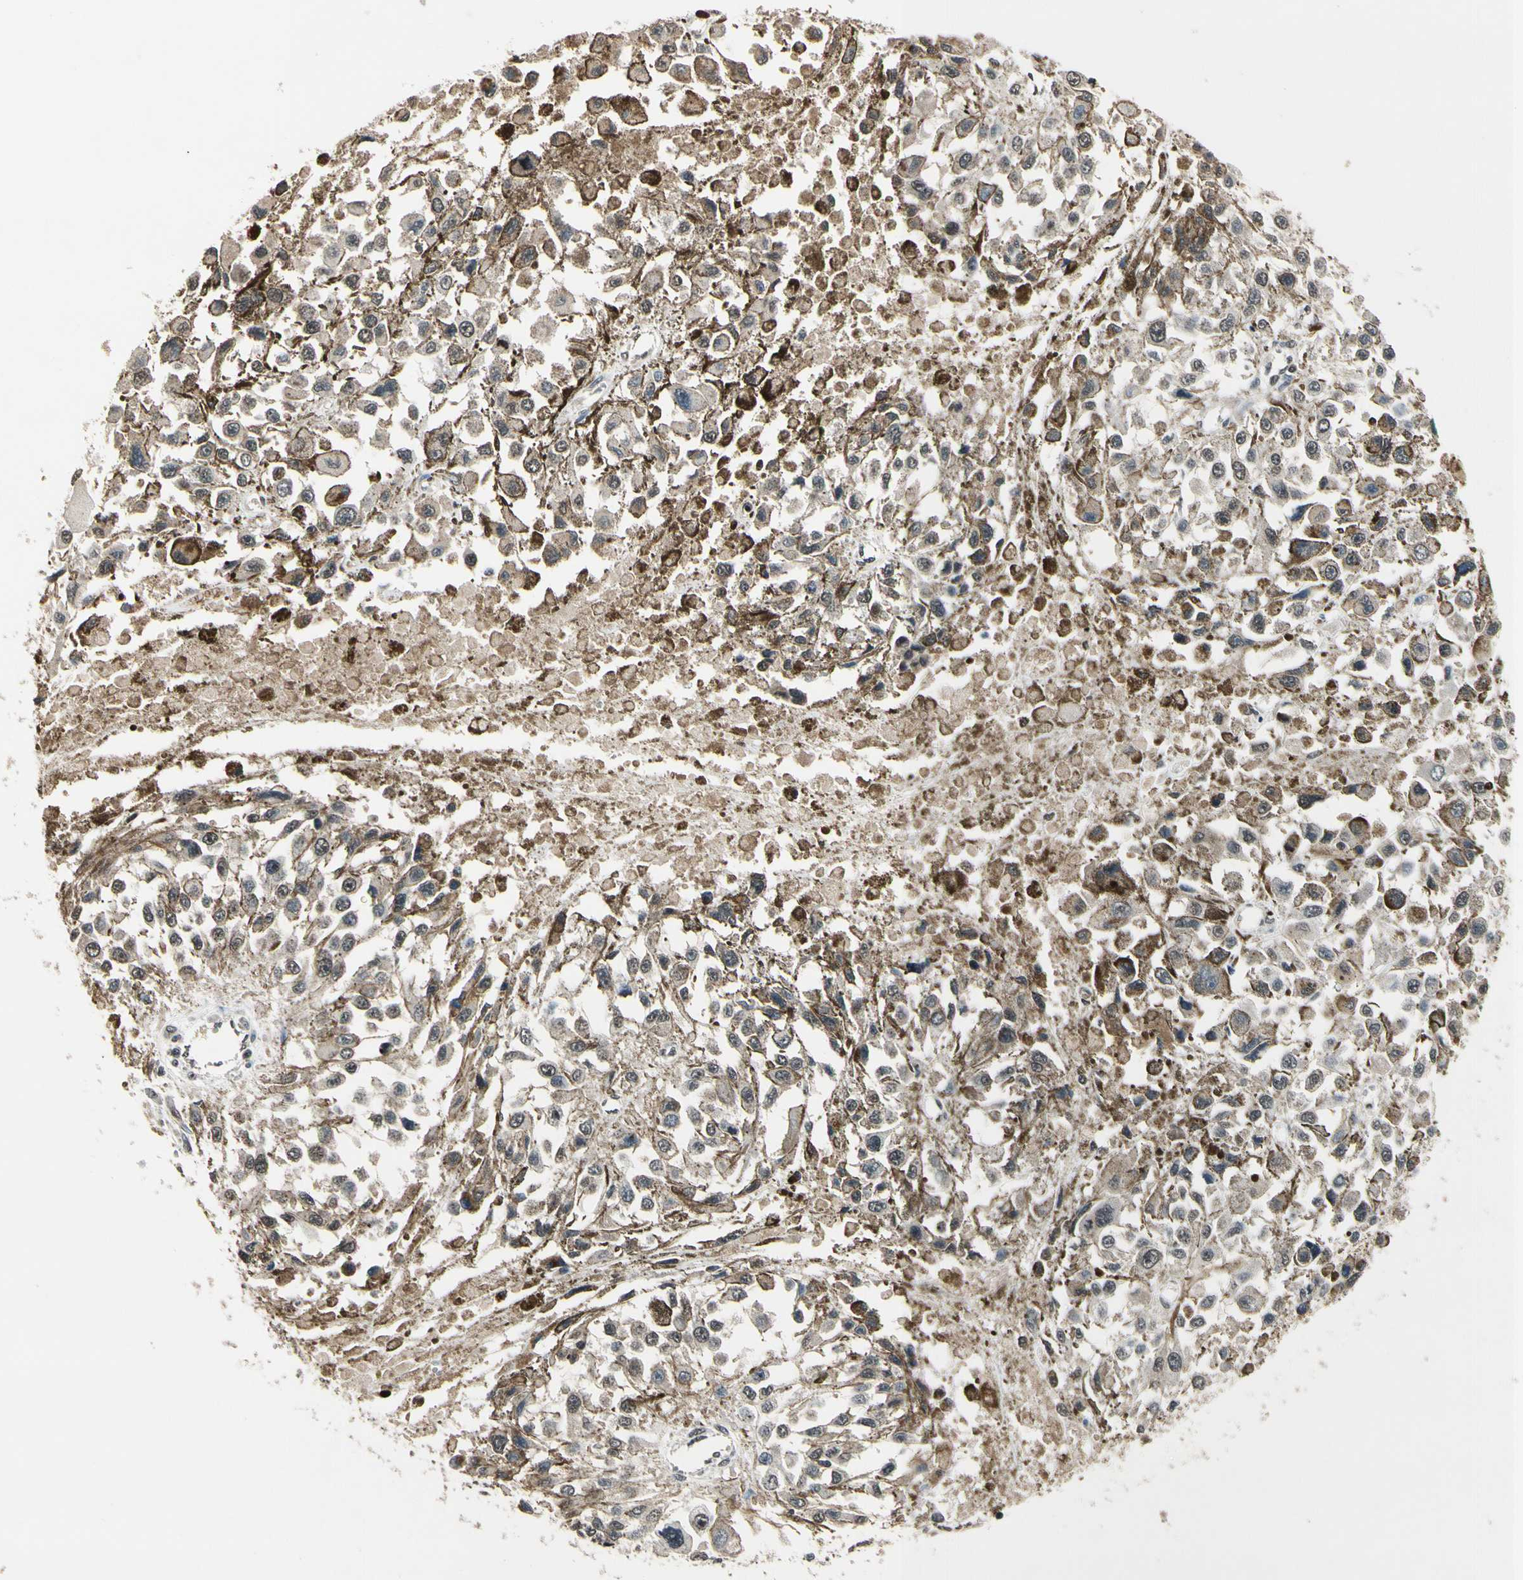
{"staining": {"intensity": "moderate", "quantity": ">75%", "location": "cytoplasmic/membranous"}, "tissue": "melanoma", "cell_type": "Tumor cells", "image_type": "cancer", "snomed": [{"axis": "morphology", "description": "Malignant melanoma, Metastatic site"}, {"axis": "topography", "description": "Lymph node"}], "caption": "Melanoma tissue reveals moderate cytoplasmic/membranous positivity in approximately >75% of tumor cells", "gene": "GCLC", "patient": {"sex": "male", "age": 59}}